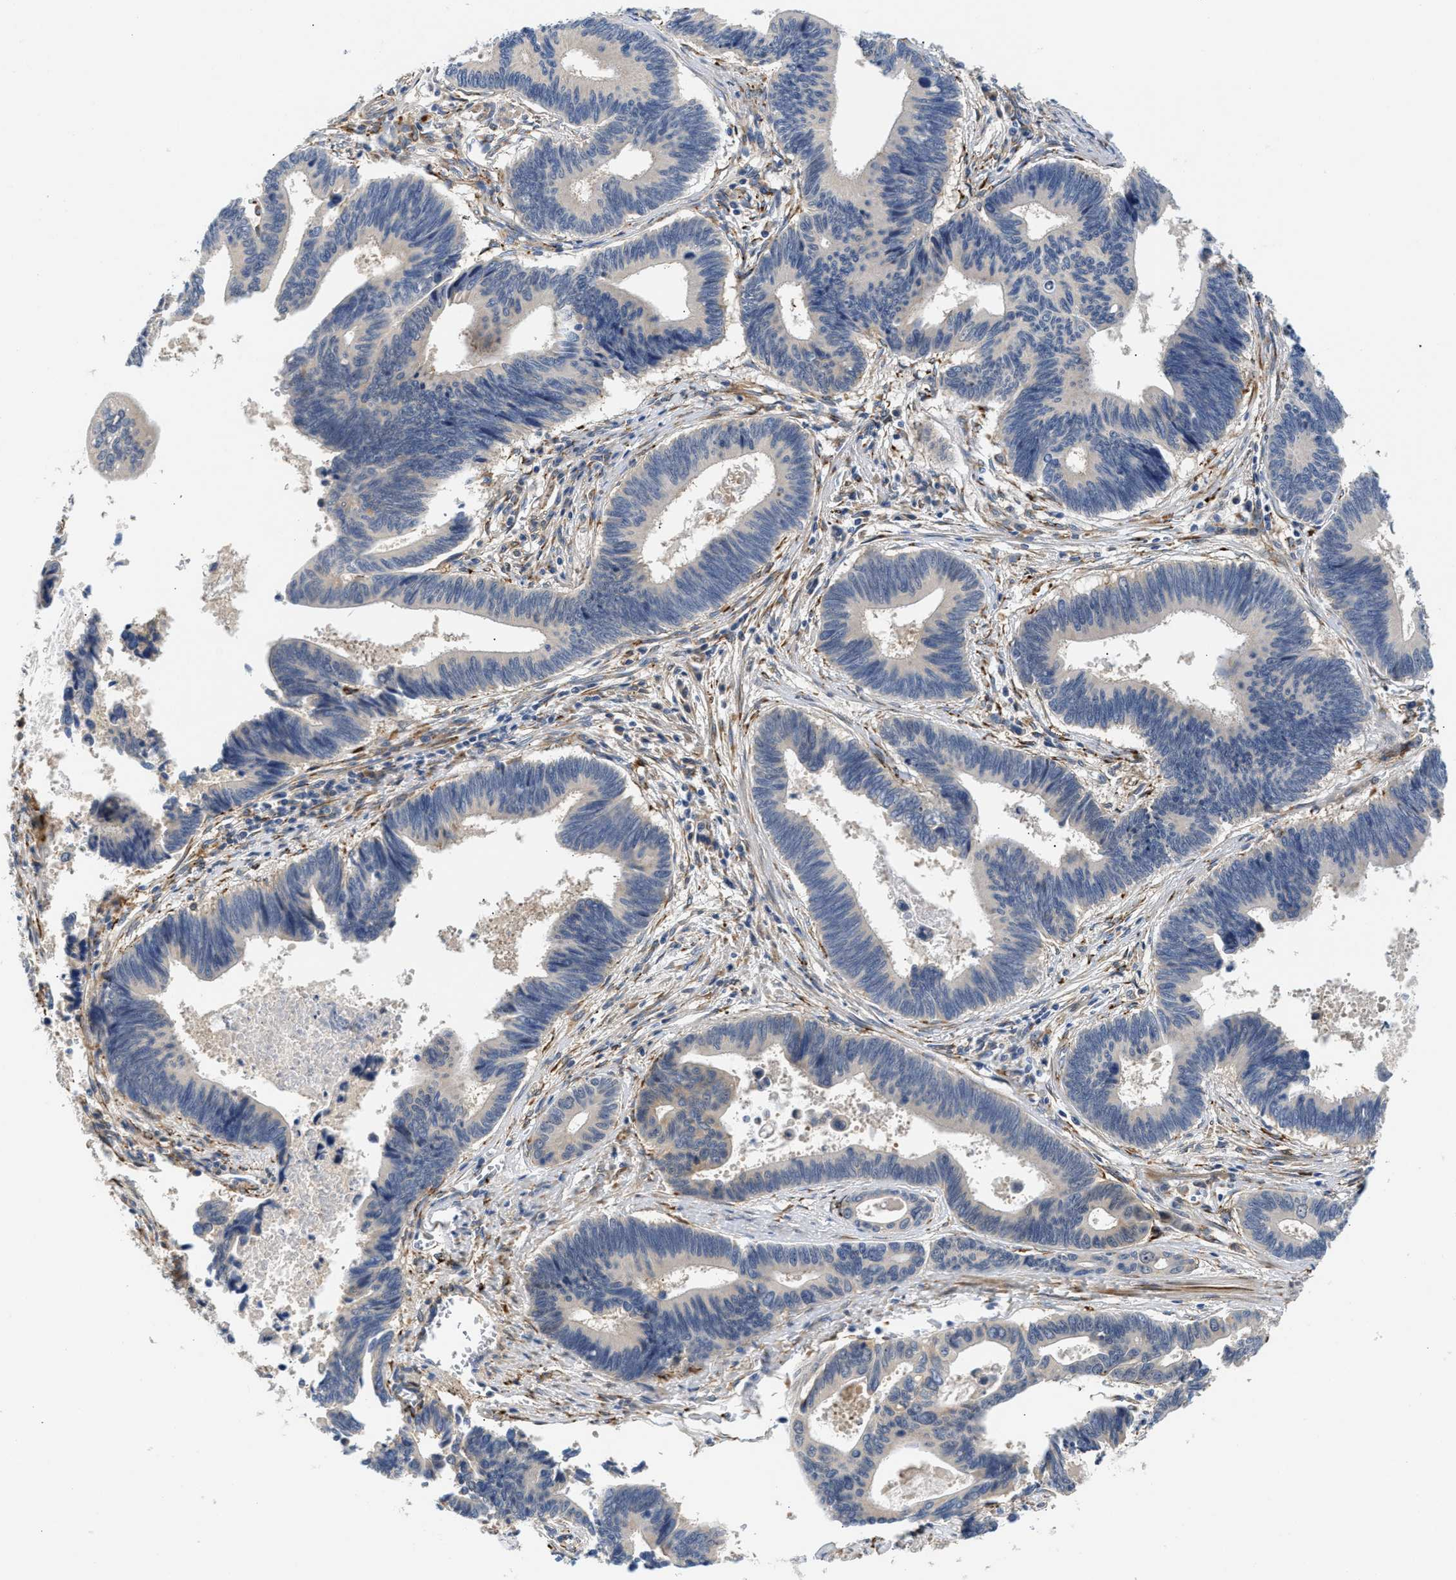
{"staining": {"intensity": "negative", "quantity": "none", "location": "none"}, "tissue": "pancreatic cancer", "cell_type": "Tumor cells", "image_type": "cancer", "snomed": [{"axis": "morphology", "description": "Adenocarcinoma, NOS"}, {"axis": "topography", "description": "Pancreas"}], "caption": "Protein analysis of pancreatic adenocarcinoma shows no significant positivity in tumor cells.", "gene": "PPM1L", "patient": {"sex": "female", "age": 70}}